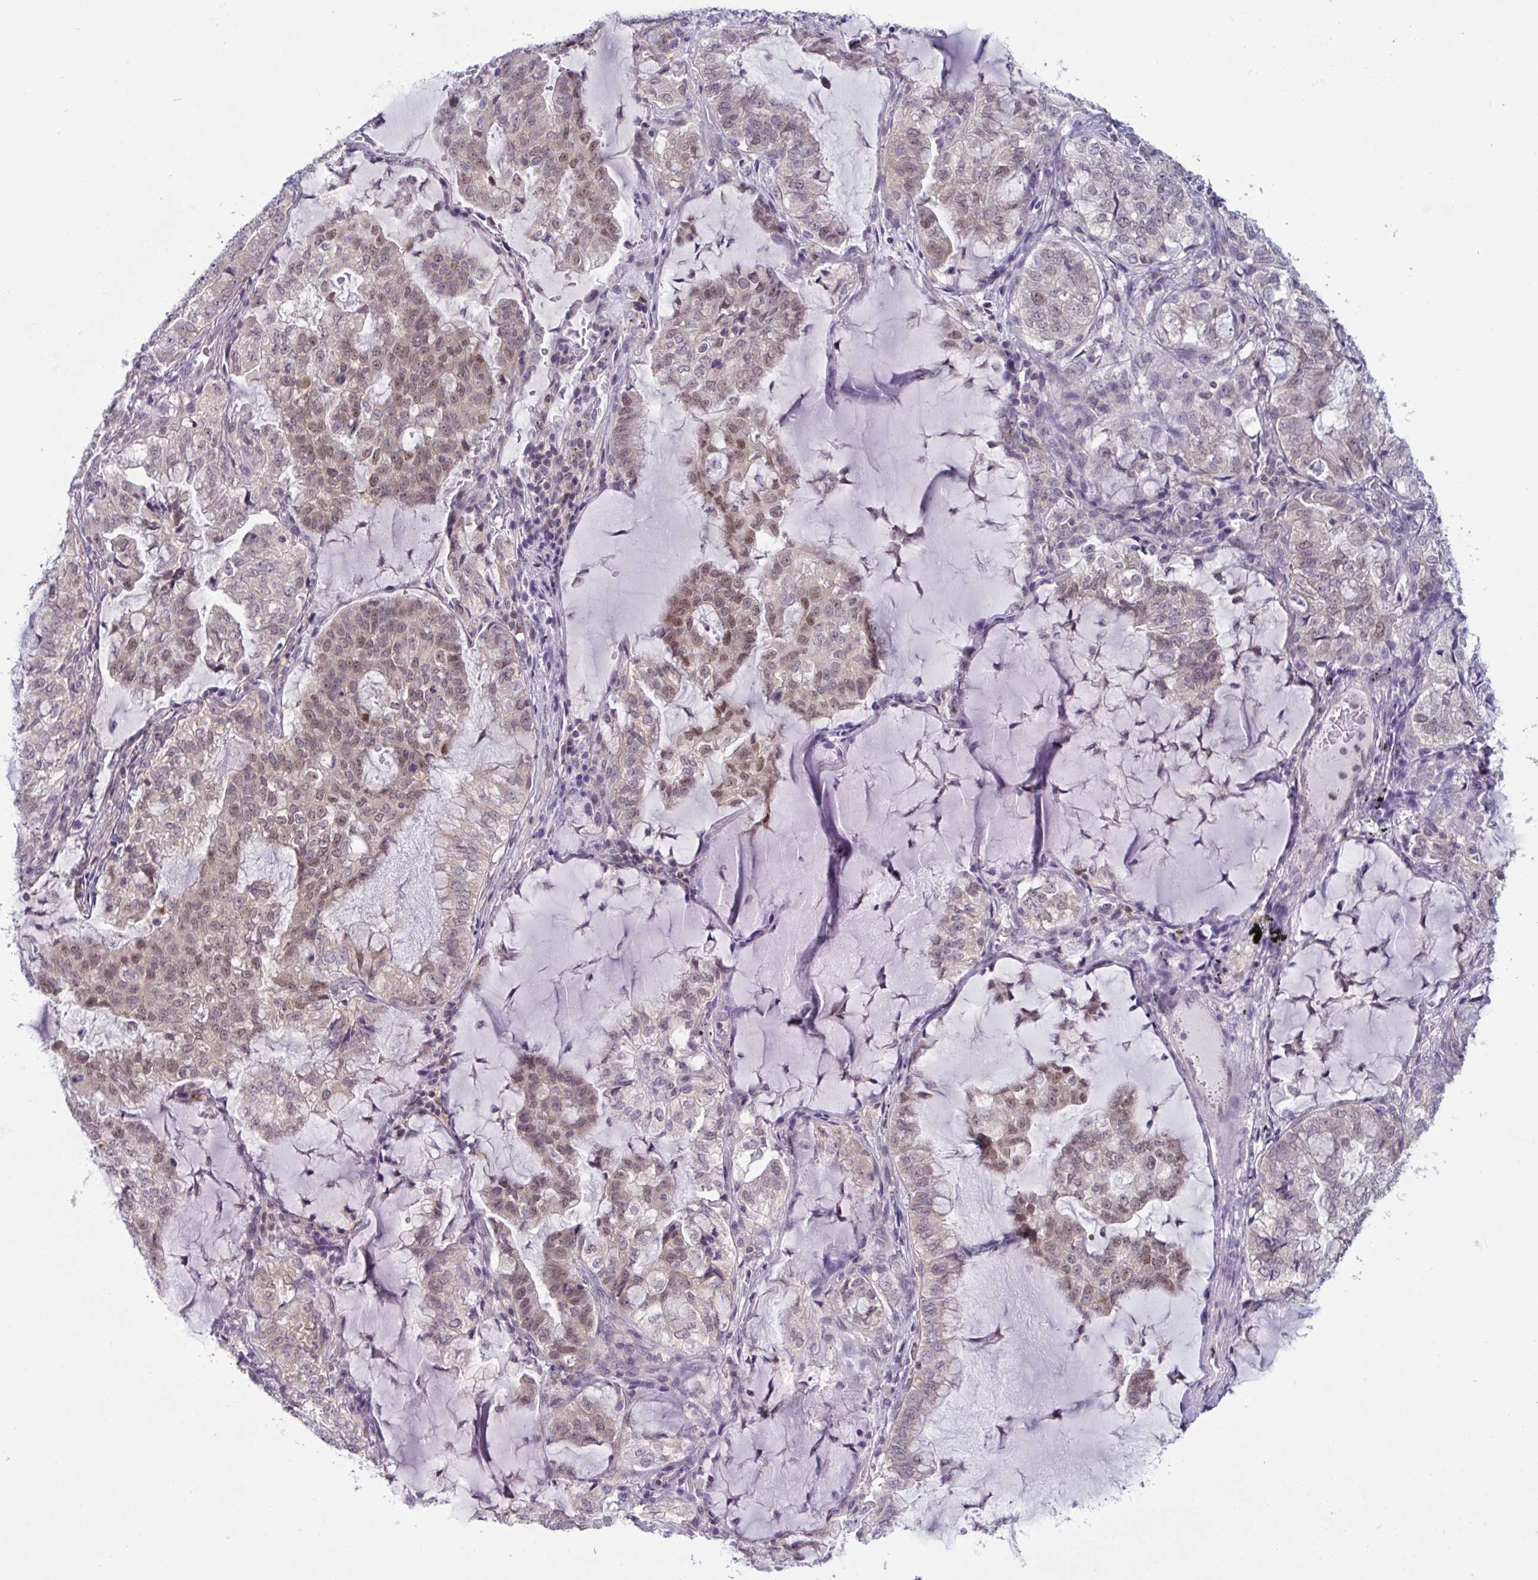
{"staining": {"intensity": "weak", "quantity": "25%-75%", "location": "nuclear"}, "tissue": "lung cancer", "cell_type": "Tumor cells", "image_type": "cancer", "snomed": [{"axis": "morphology", "description": "Adenocarcinoma, NOS"}, {"axis": "topography", "description": "Lymph node"}, {"axis": "topography", "description": "Lung"}], "caption": "DAB immunohistochemical staining of human lung adenocarcinoma reveals weak nuclear protein expression in approximately 25%-75% of tumor cells. The protein is shown in brown color, while the nuclei are stained blue.", "gene": "TSN", "patient": {"sex": "male", "age": 66}}